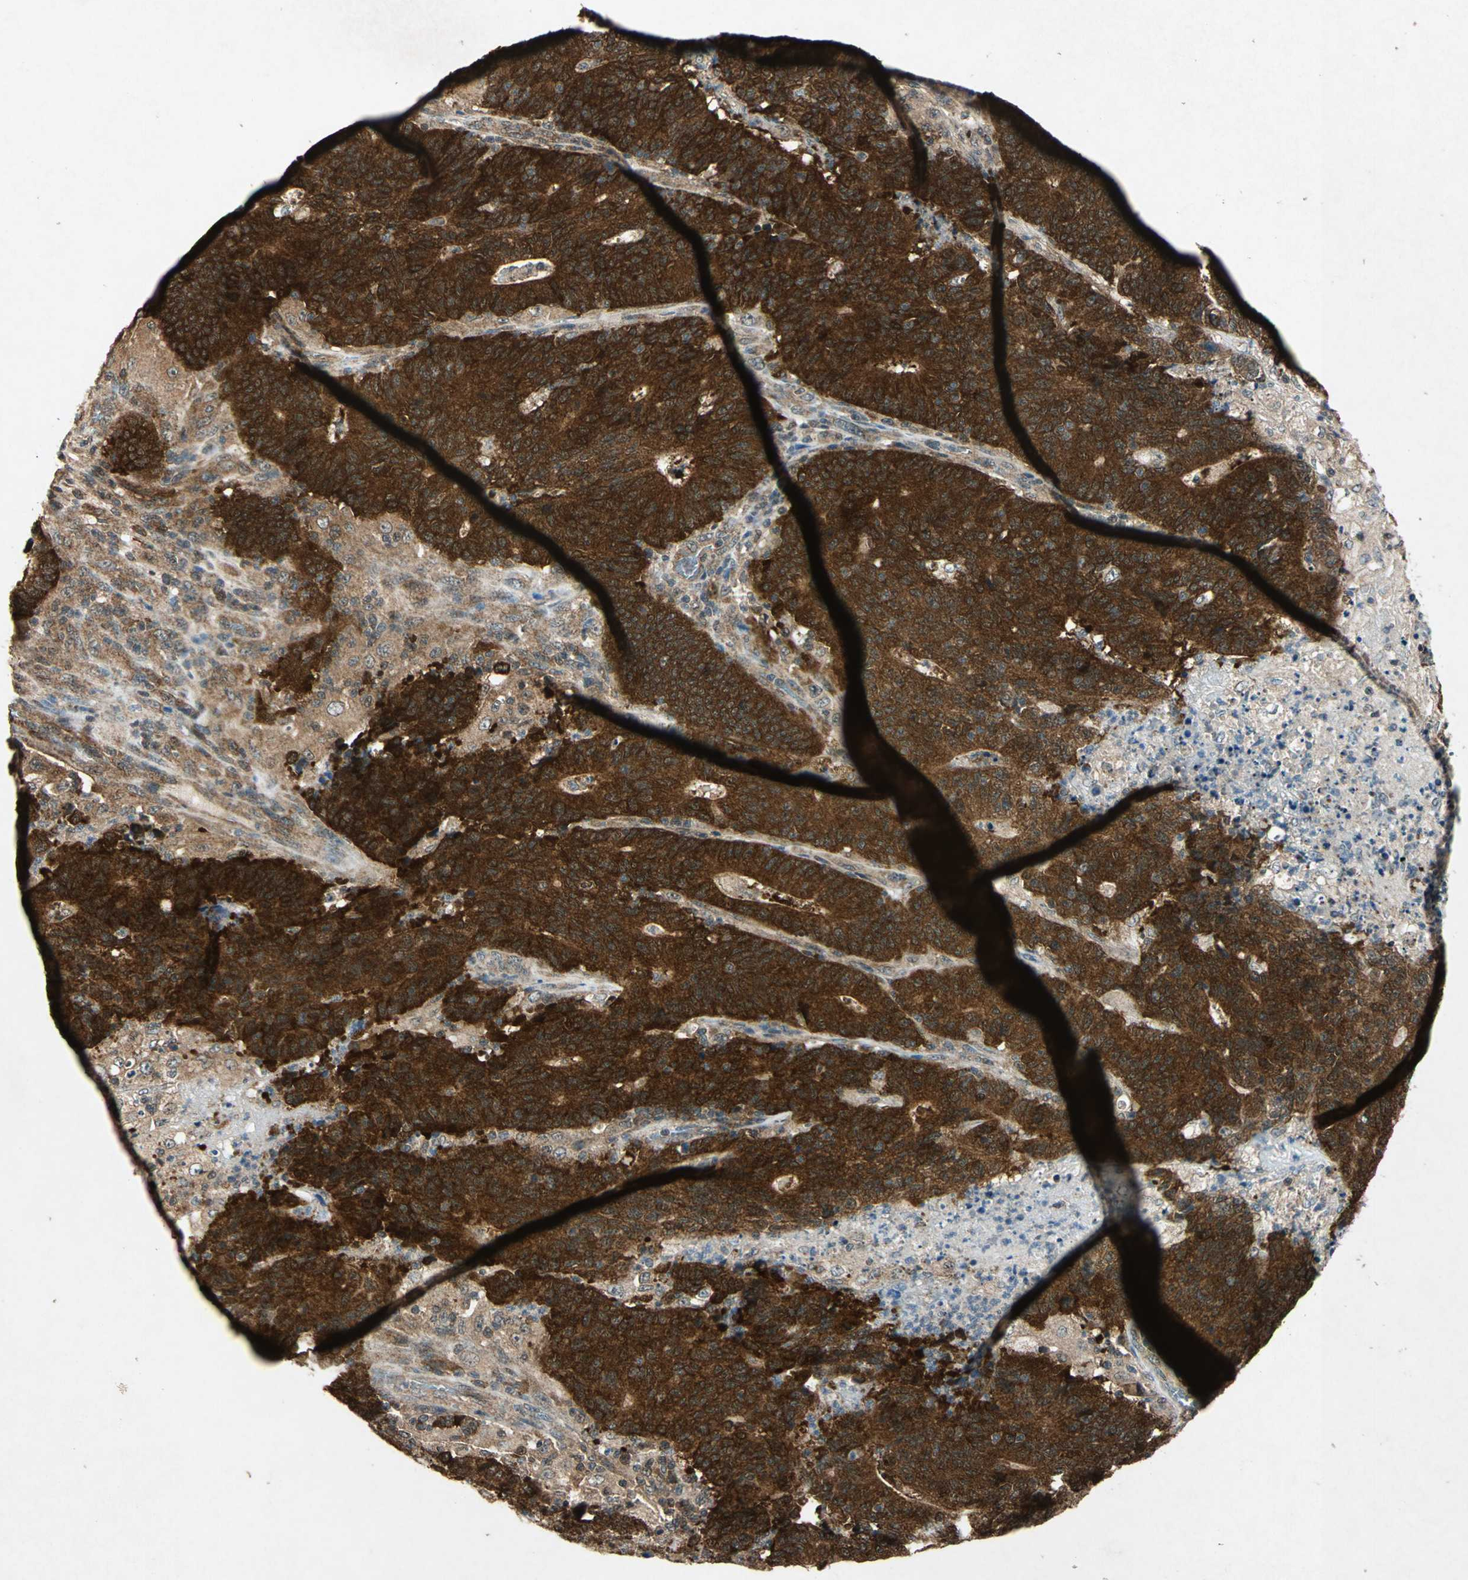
{"staining": {"intensity": "strong", "quantity": ">75%", "location": "cytoplasmic/membranous"}, "tissue": "colorectal cancer", "cell_type": "Tumor cells", "image_type": "cancer", "snomed": [{"axis": "morphology", "description": "Normal tissue, NOS"}, {"axis": "morphology", "description": "Adenocarcinoma, NOS"}, {"axis": "topography", "description": "Colon"}], "caption": "IHC (DAB) staining of colorectal adenocarcinoma shows strong cytoplasmic/membranous protein expression in approximately >75% of tumor cells. The staining was performed using DAB to visualize the protein expression in brown, while the nuclei were stained in blue with hematoxylin (Magnification: 20x).", "gene": "AHSA1", "patient": {"sex": "female", "age": 75}}